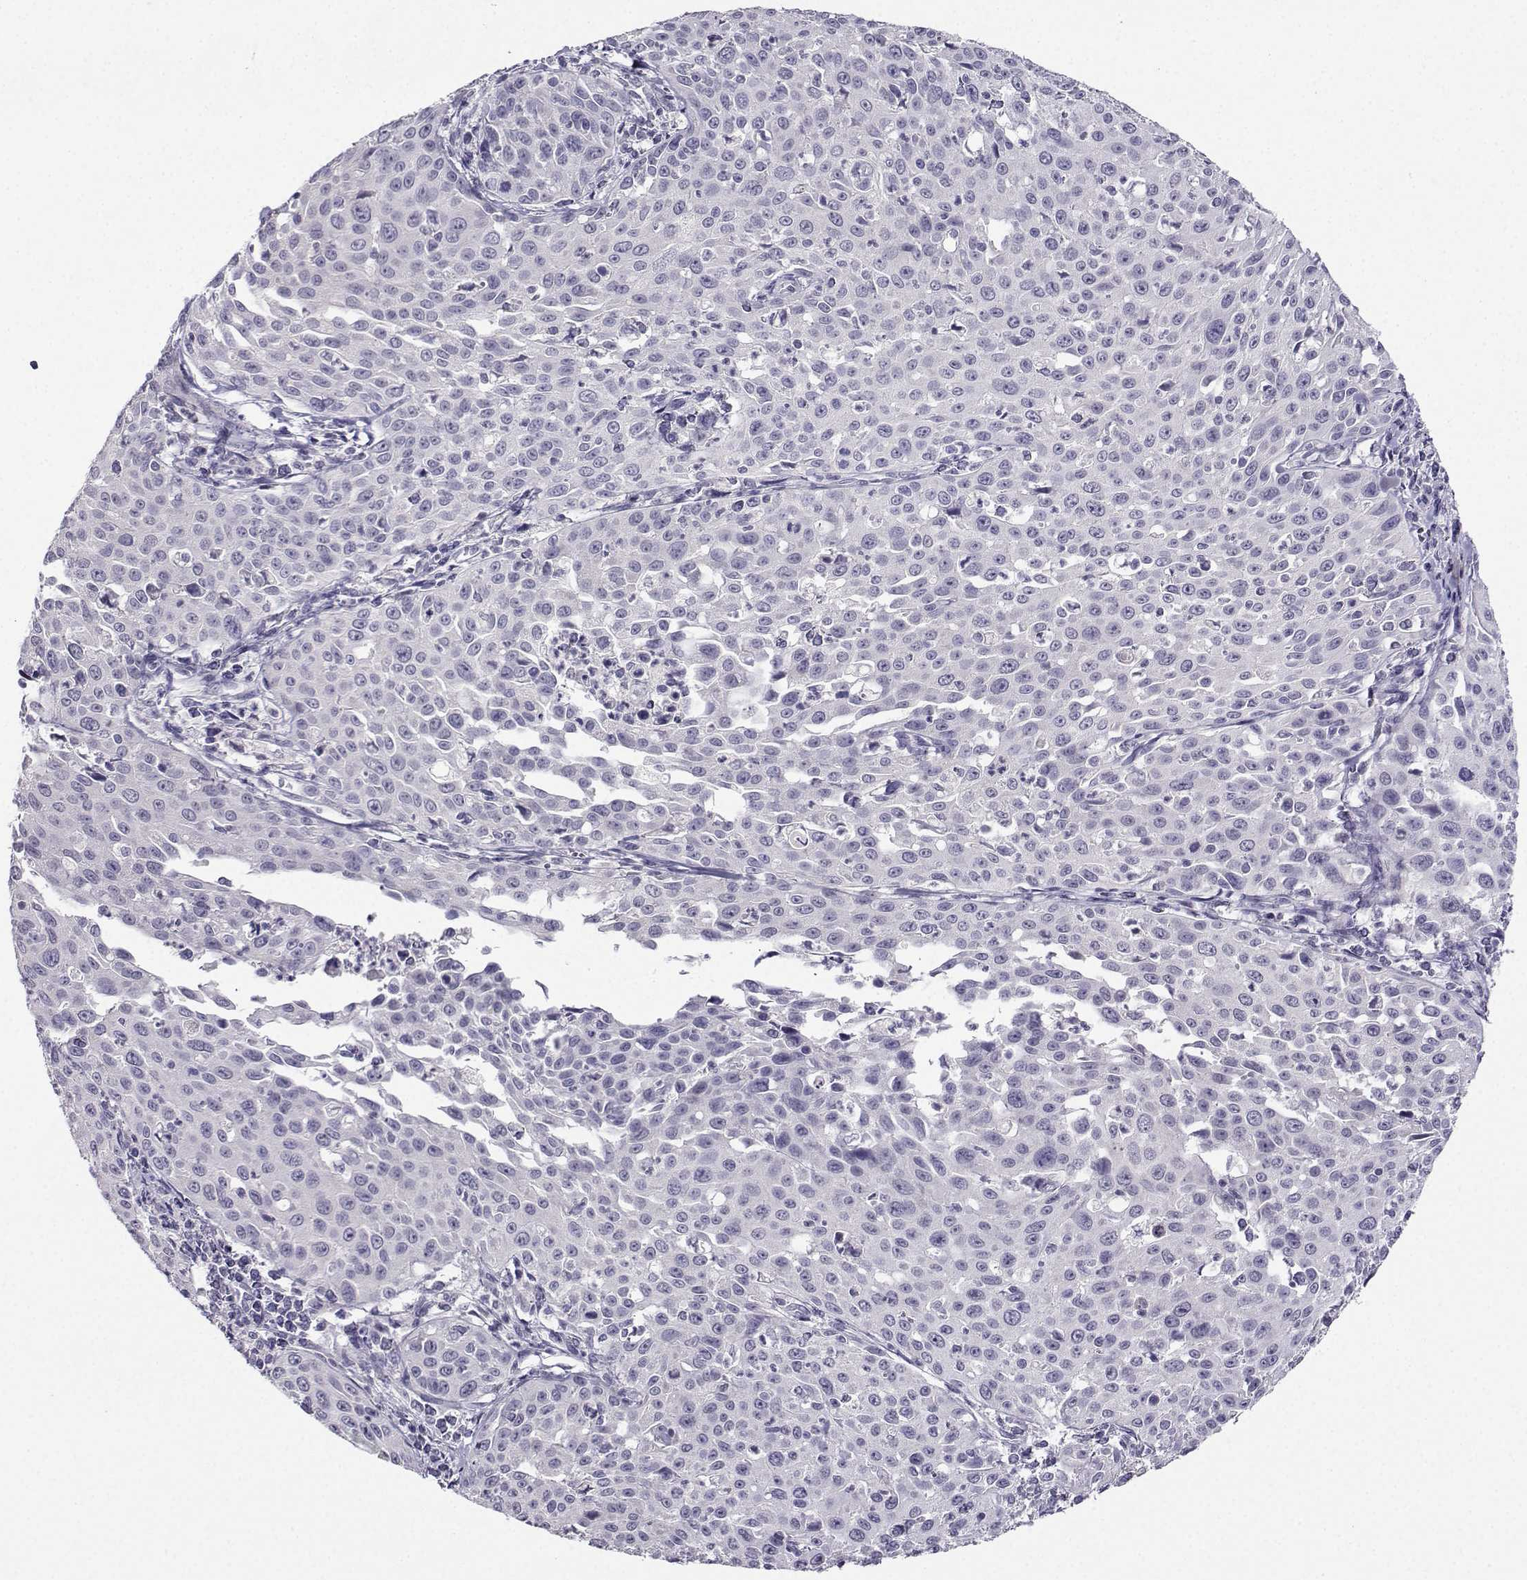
{"staining": {"intensity": "negative", "quantity": "none", "location": "none"}, "tissue": "cervical cancer", "cell_type": "Tumor cells", "image_type": "cancer", "snomed": [{"axis": "morphology", "description": "Squamous cell carcinoma, NOS"}, {"axis": "topography", "description": "Cervix"}], "caption": "Tumor cells show no significant protein expression in cervical squamous cell carcinoma.", "gene": "CRYBB1", "patient": {"sex": "female", "age": 26}}